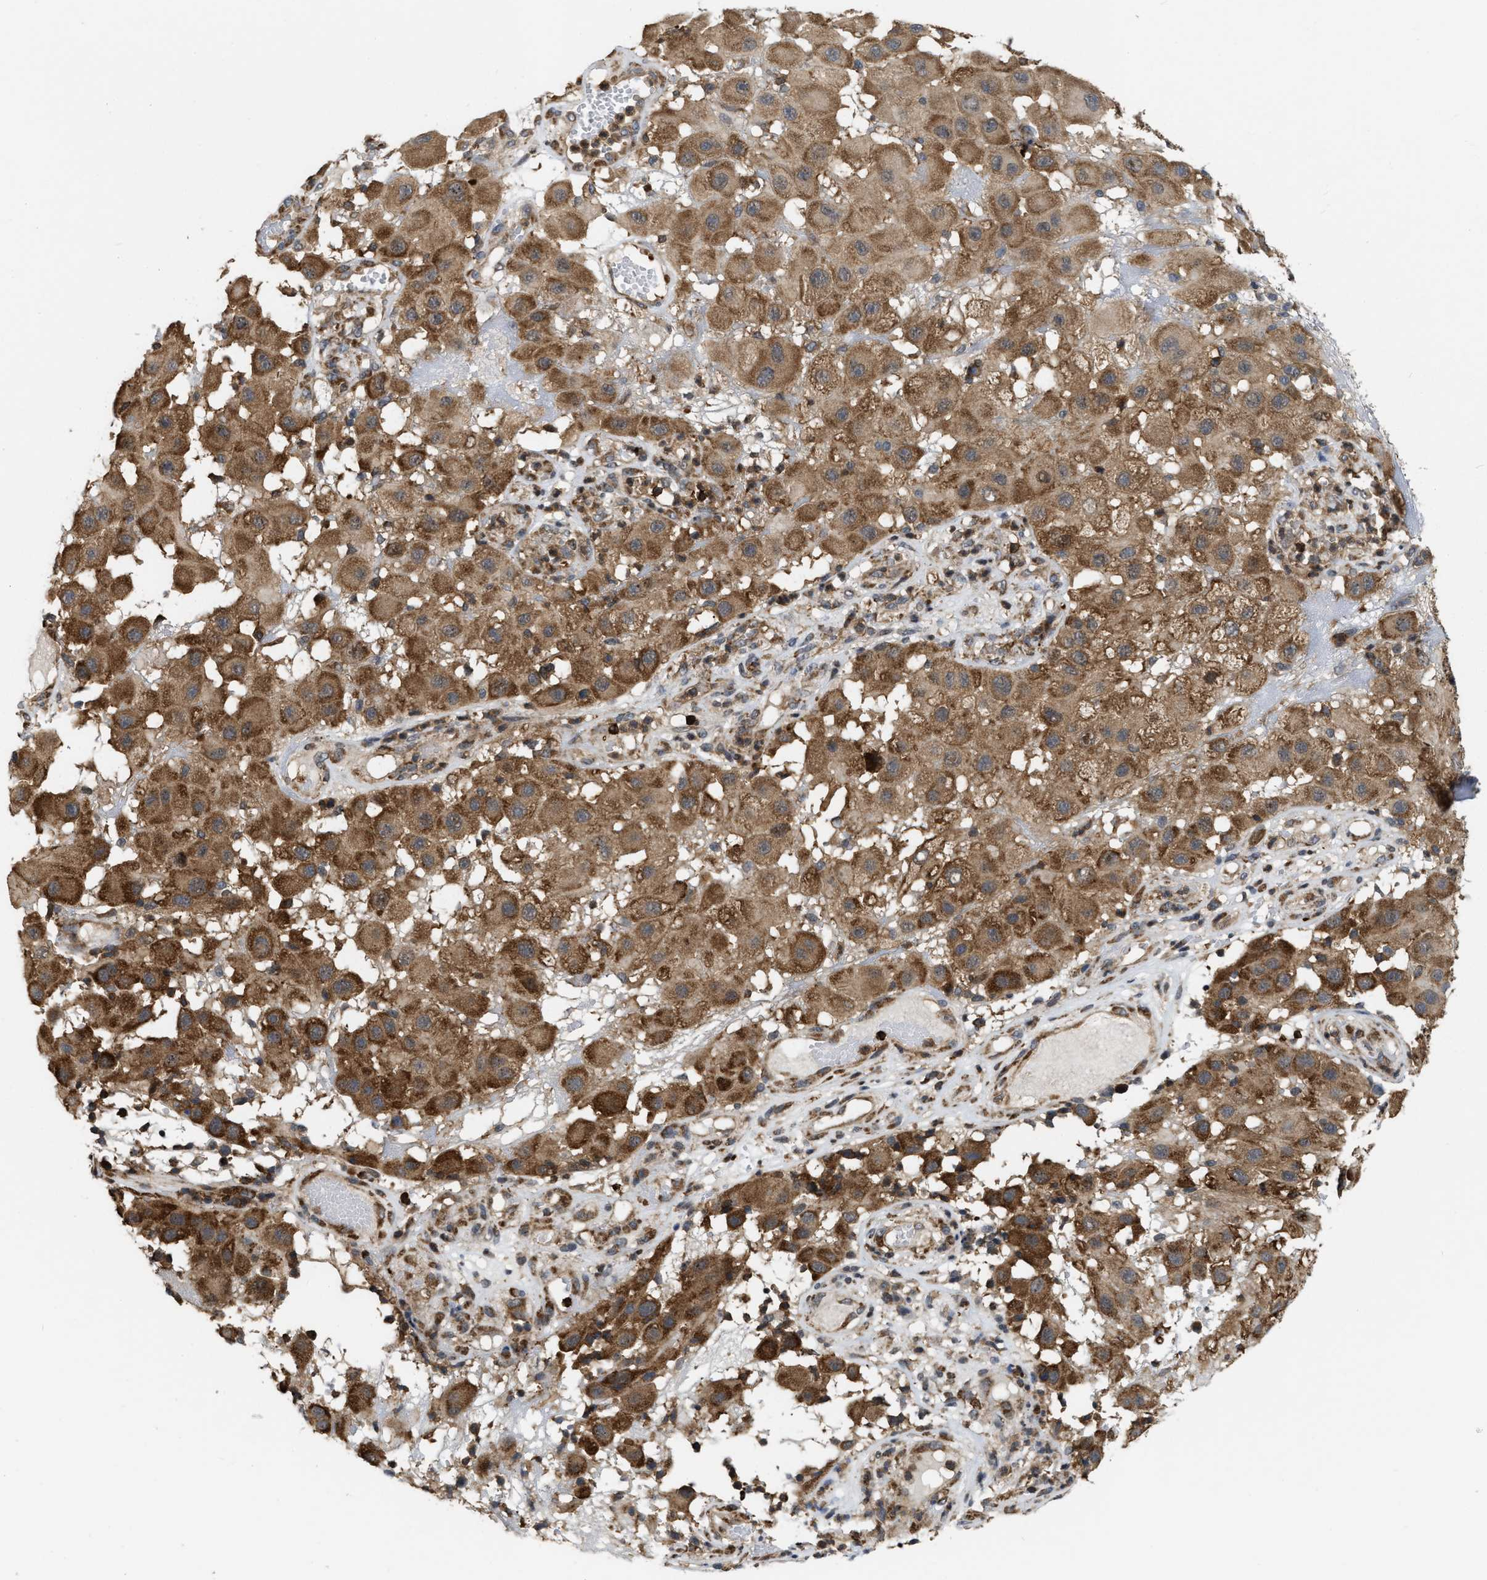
{"staining": {"intensity": "moderate", "quantity": ">75%", "location": "cytoplasmic/membranous"}, "tissue": "melanoma", "cell_type": "Tumor cells", "image_type": "cancer", "snomed": [{"axis": "morphology", "description": "Malignant melanoma, NOS"}, {"axis": "topography", "description": "Skin"}], "caption": "Brown immunohistochemical staining in human melanoma displays moderate cytoplasmic/membranous staining in about >75% of tumor cells.", "gene": "IQCE", "patient": {"sex": "female", "age": 81}}